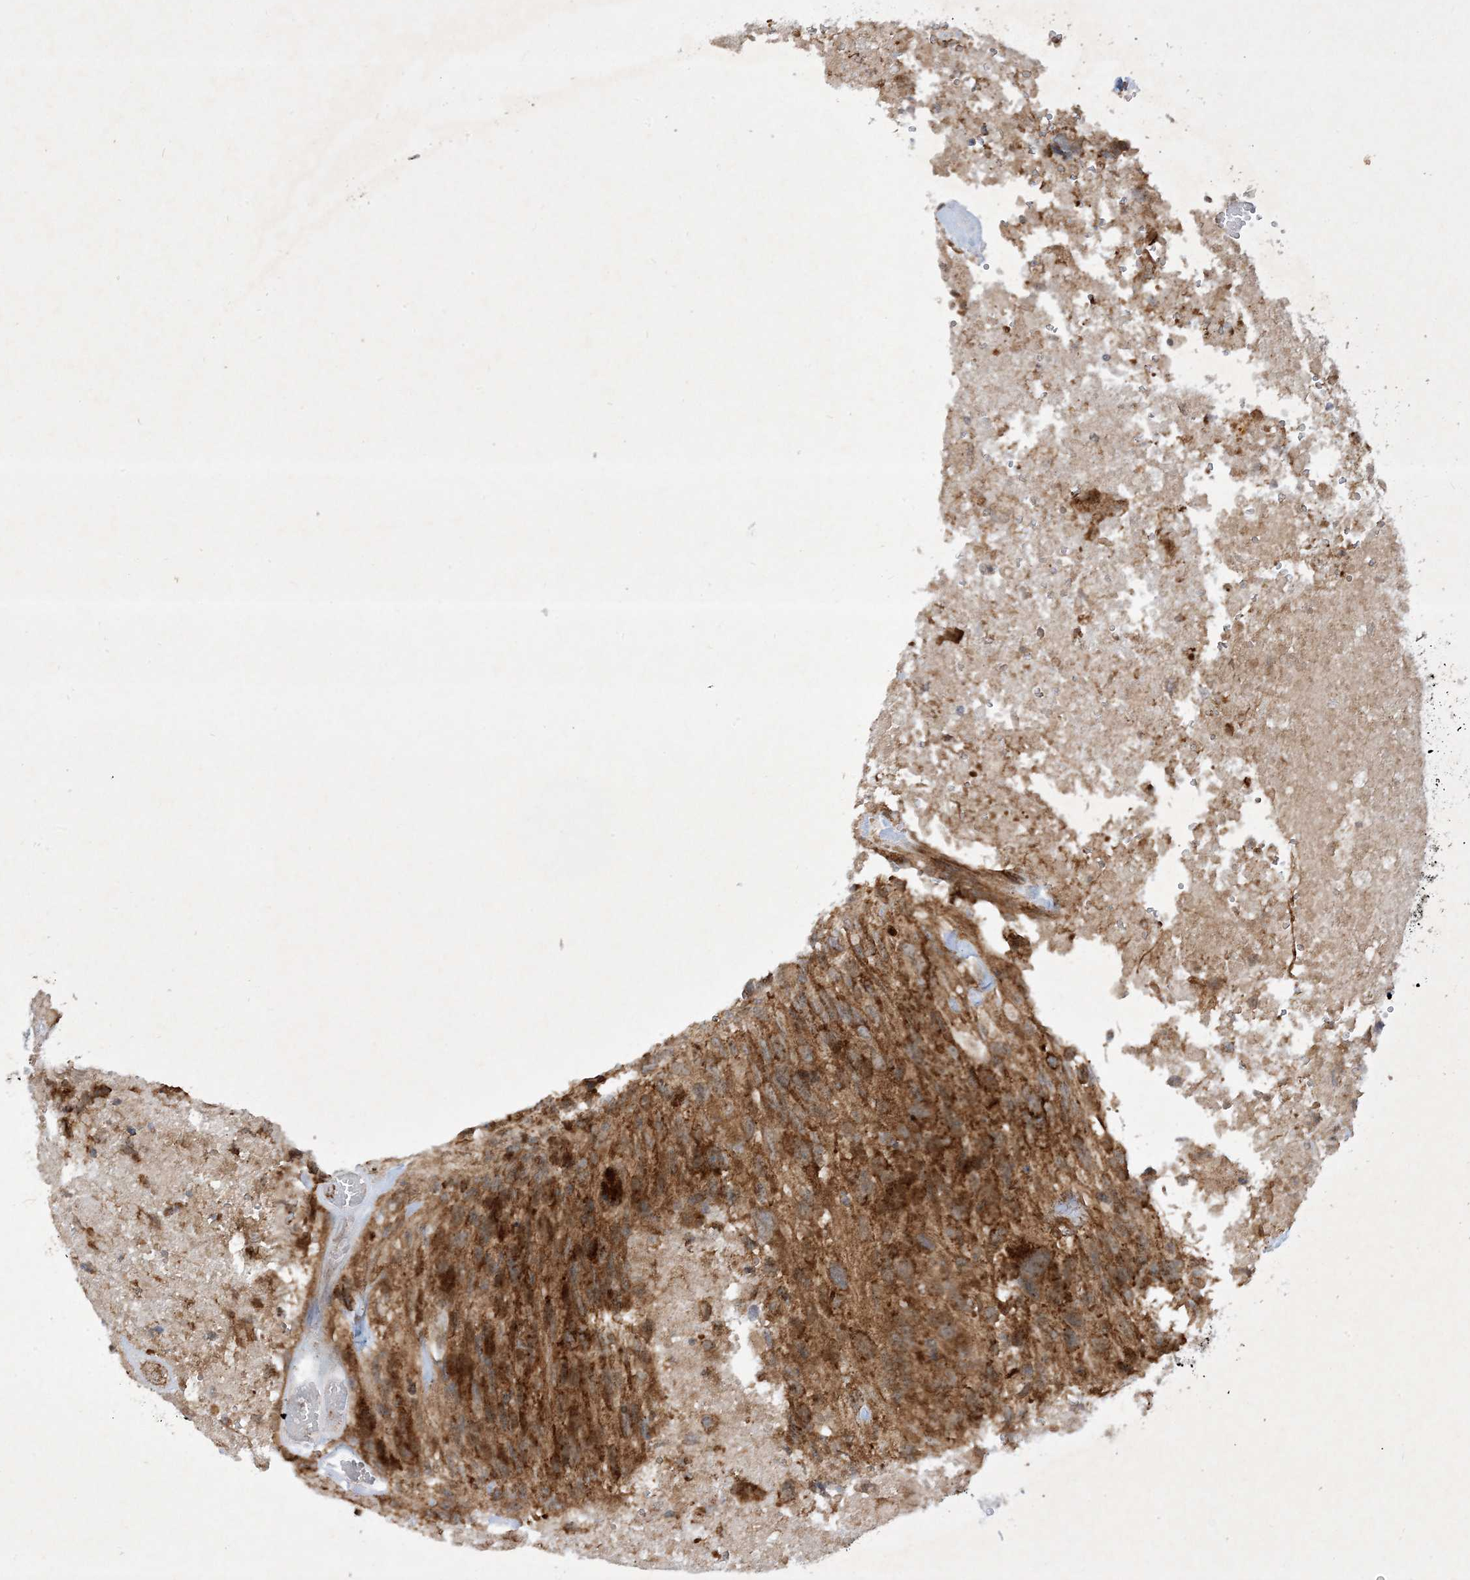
{"staining": {"intensity": "strong", "quantity": ">75%", "location": "cytoplasmic/membranous"}, "tissue": "glioma", "cell_type": "Tumor cells", "image_type": "cancer", "snomed": [{"axis": "morphology", "description": "Glioma, malignant, High grade"}, {"axis": "topography", "description": "Brain"}], "caption": "Tumor cells reveal high levels of strong cytoplasmic/membranous staining in about >75% of cells in human glioma.", "gene": "NDUFAF3", "patient": {"sex": "male", "age": 69}}